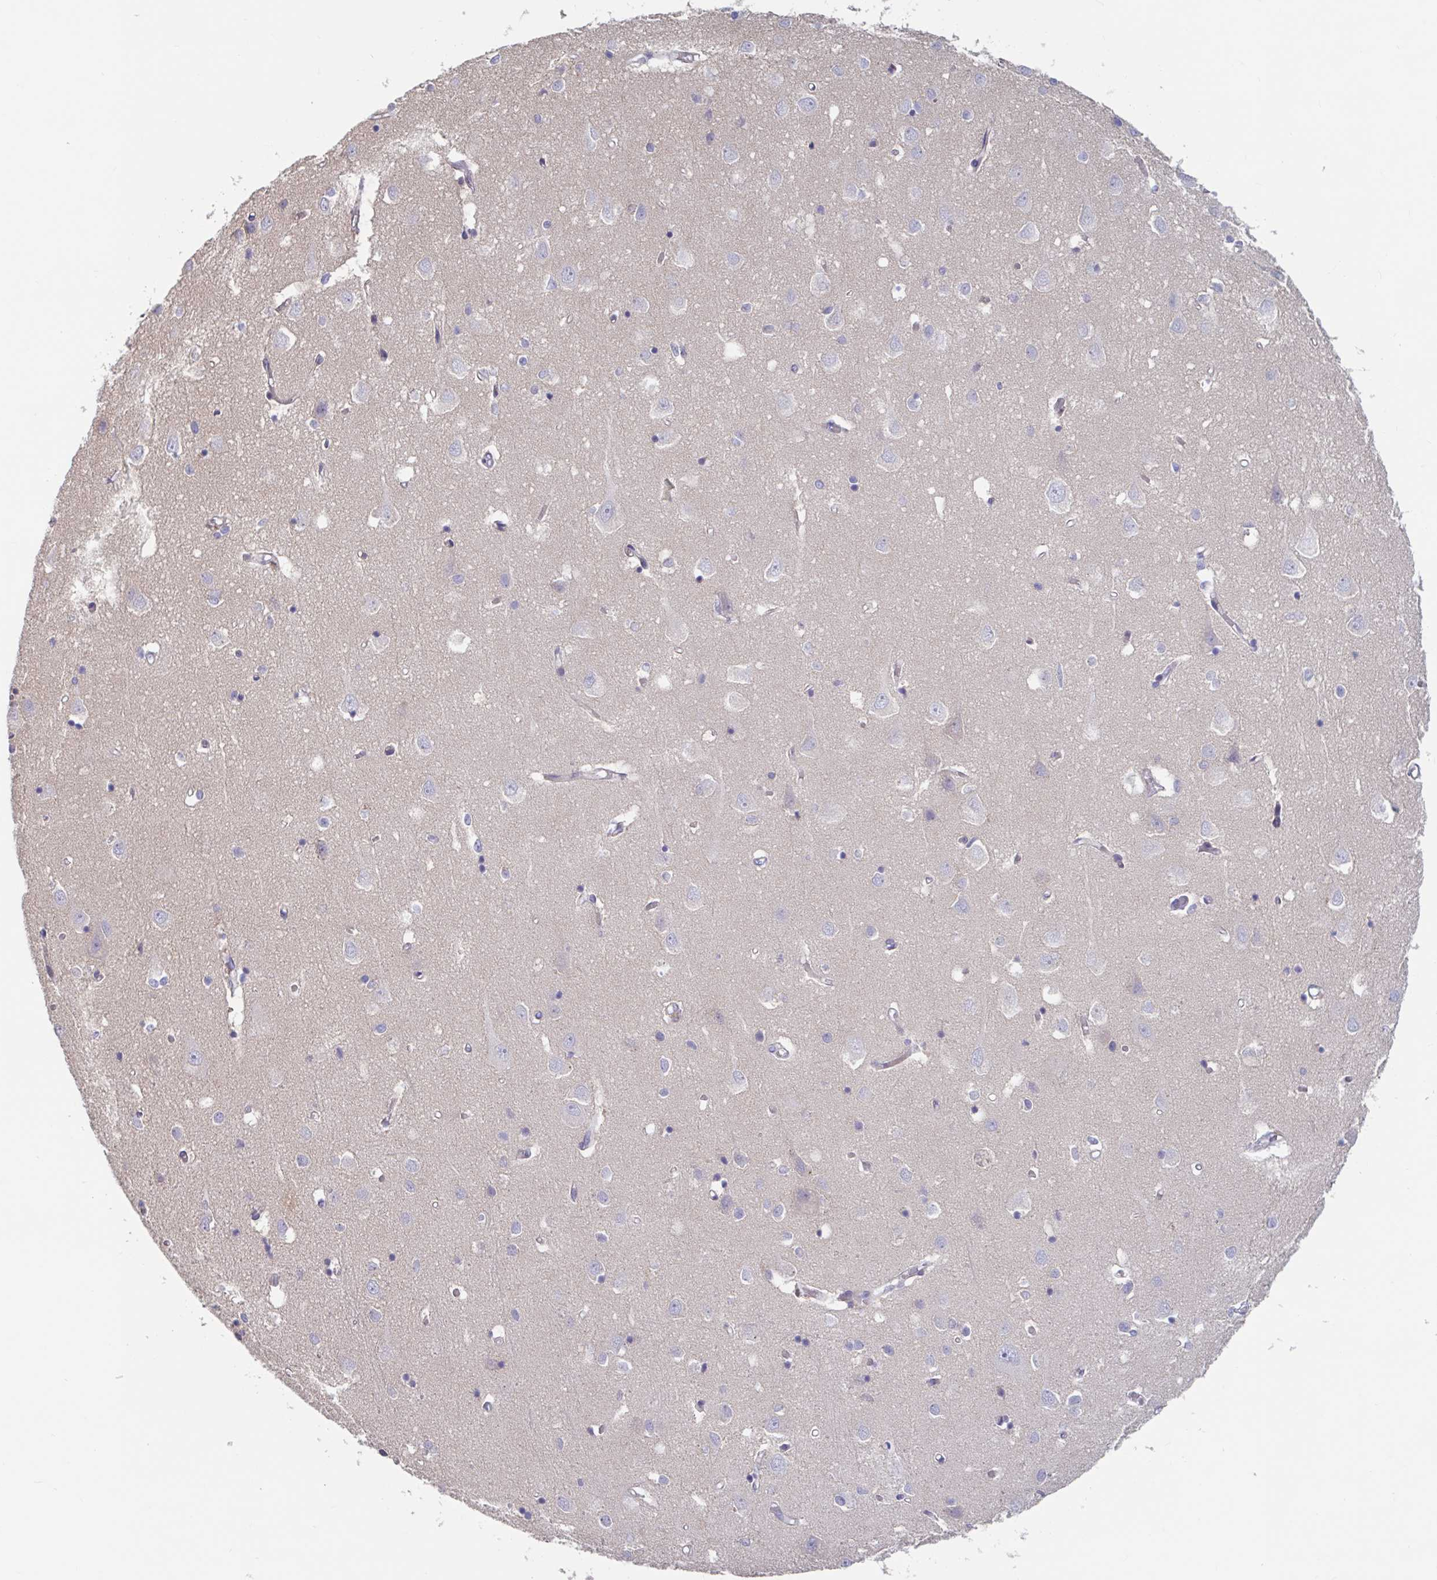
{"staining": {"intensity": "negative", "quantity": "none", "location": "none"}, "tissue": "cerebral cortex", "cell_type": "Endothelial cells", "image_type": "normal", "snomed": [{"axis": "morphology", "description": "Normal tissue, NOS"}, {"axis": "topography", "description": "Cerebral cortex"}], "caption": "DAB (3,3'-diaminobenzidine) immunohistochemical staining of unremarkable human cerebral cortex reveals no significant positivity in endothelial cells. (DAB (3,3'-diaminobenzidine) IHC with hematoxylin counter stain).", "gene": "UNKL", "patient": {"sex": "male", "age": 70}}